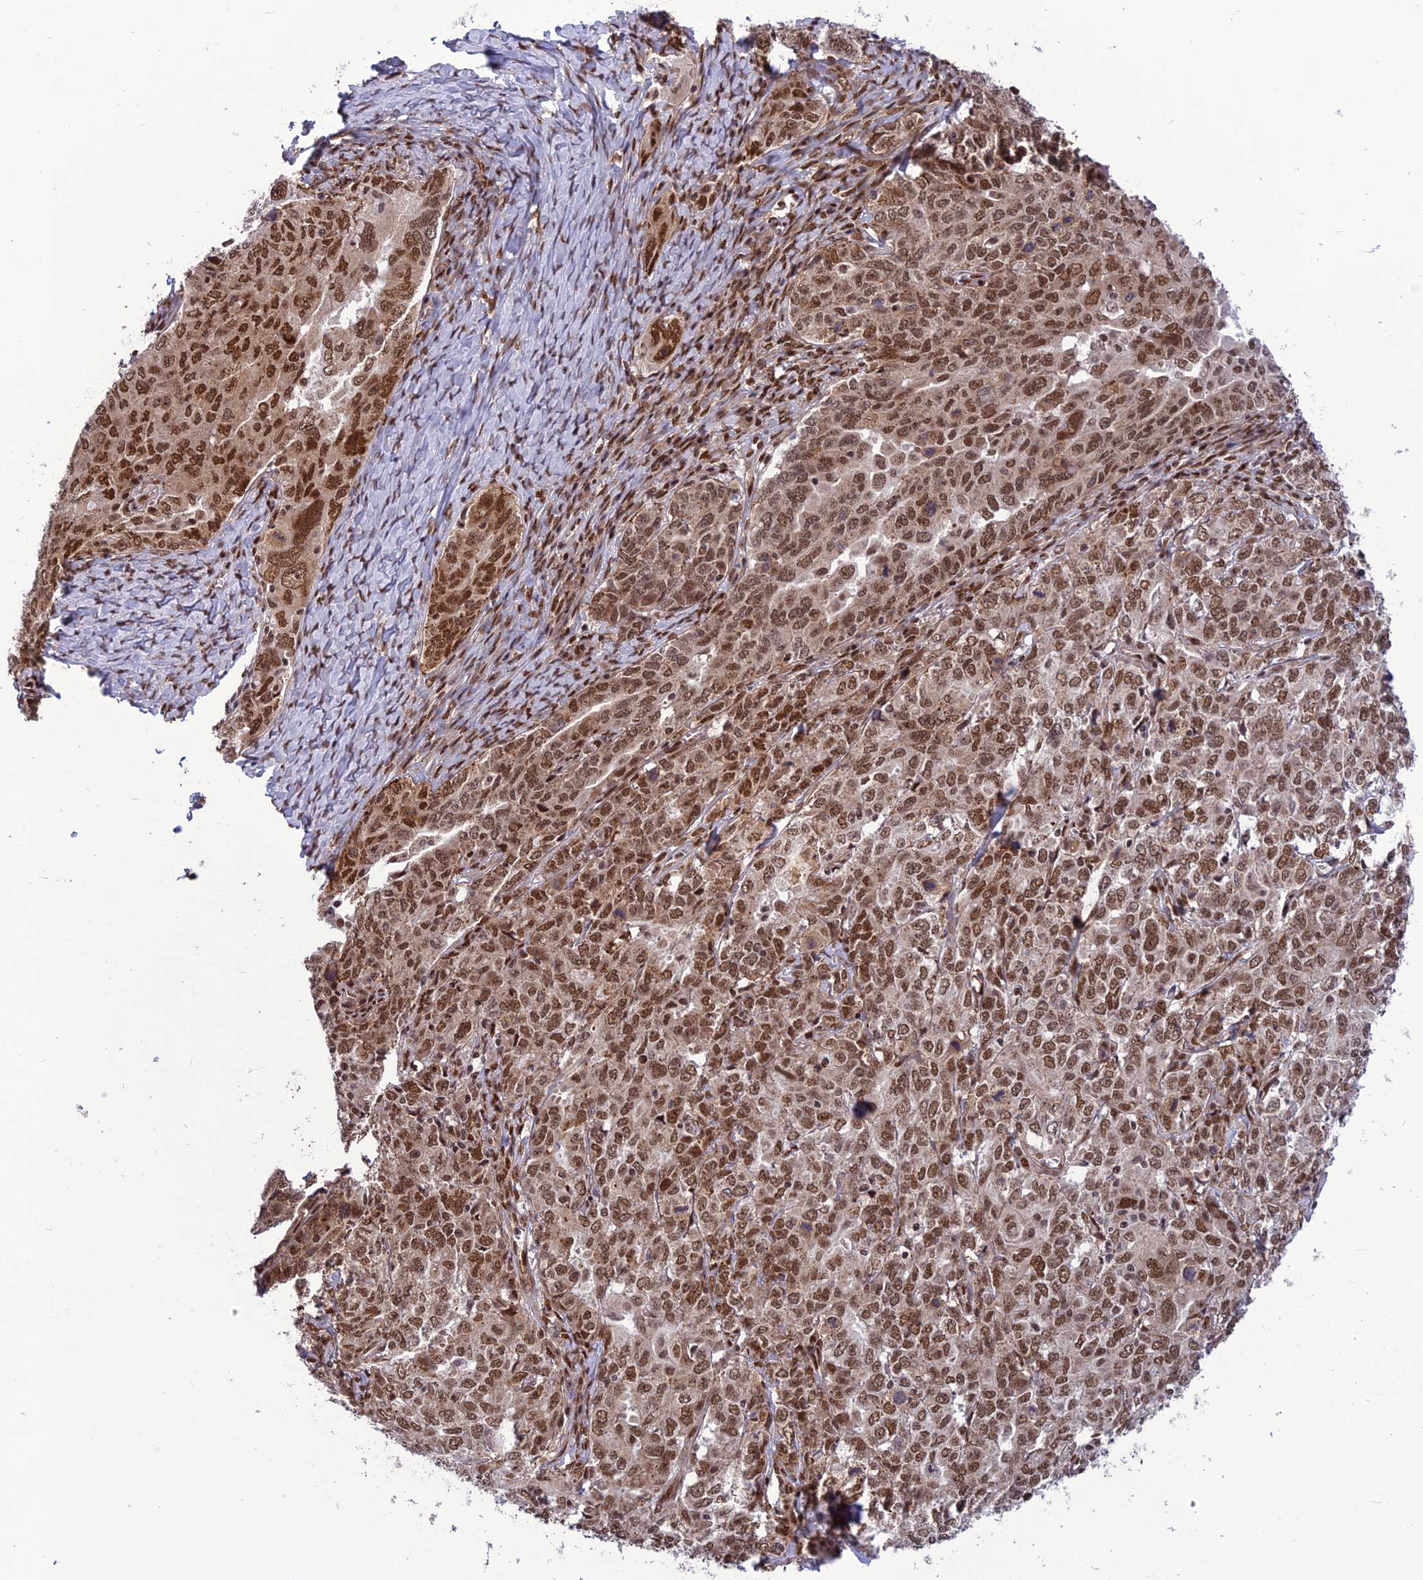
{"staining": {"intensity": "moderate", "quantity": ">75%", "location": "nuclear"}, "tissue": "ovarian cancer", "cell_type": "Tumor cells", "image_type": "cancer", "snomed": [{"axis": "morphology", "description": "Carcinoma, endometroid"}, {"axis": "topography", "description": "Ovary"}], "caption": "There is medium levels of moderate nuclear positivity in tumor cells of ovarian cancer (endometroid carcinoma), as demonstrated by immunohistochemical staining (brown color).", "gene": "RTRAF", "patient": {"sex": "female", "age": 62}}